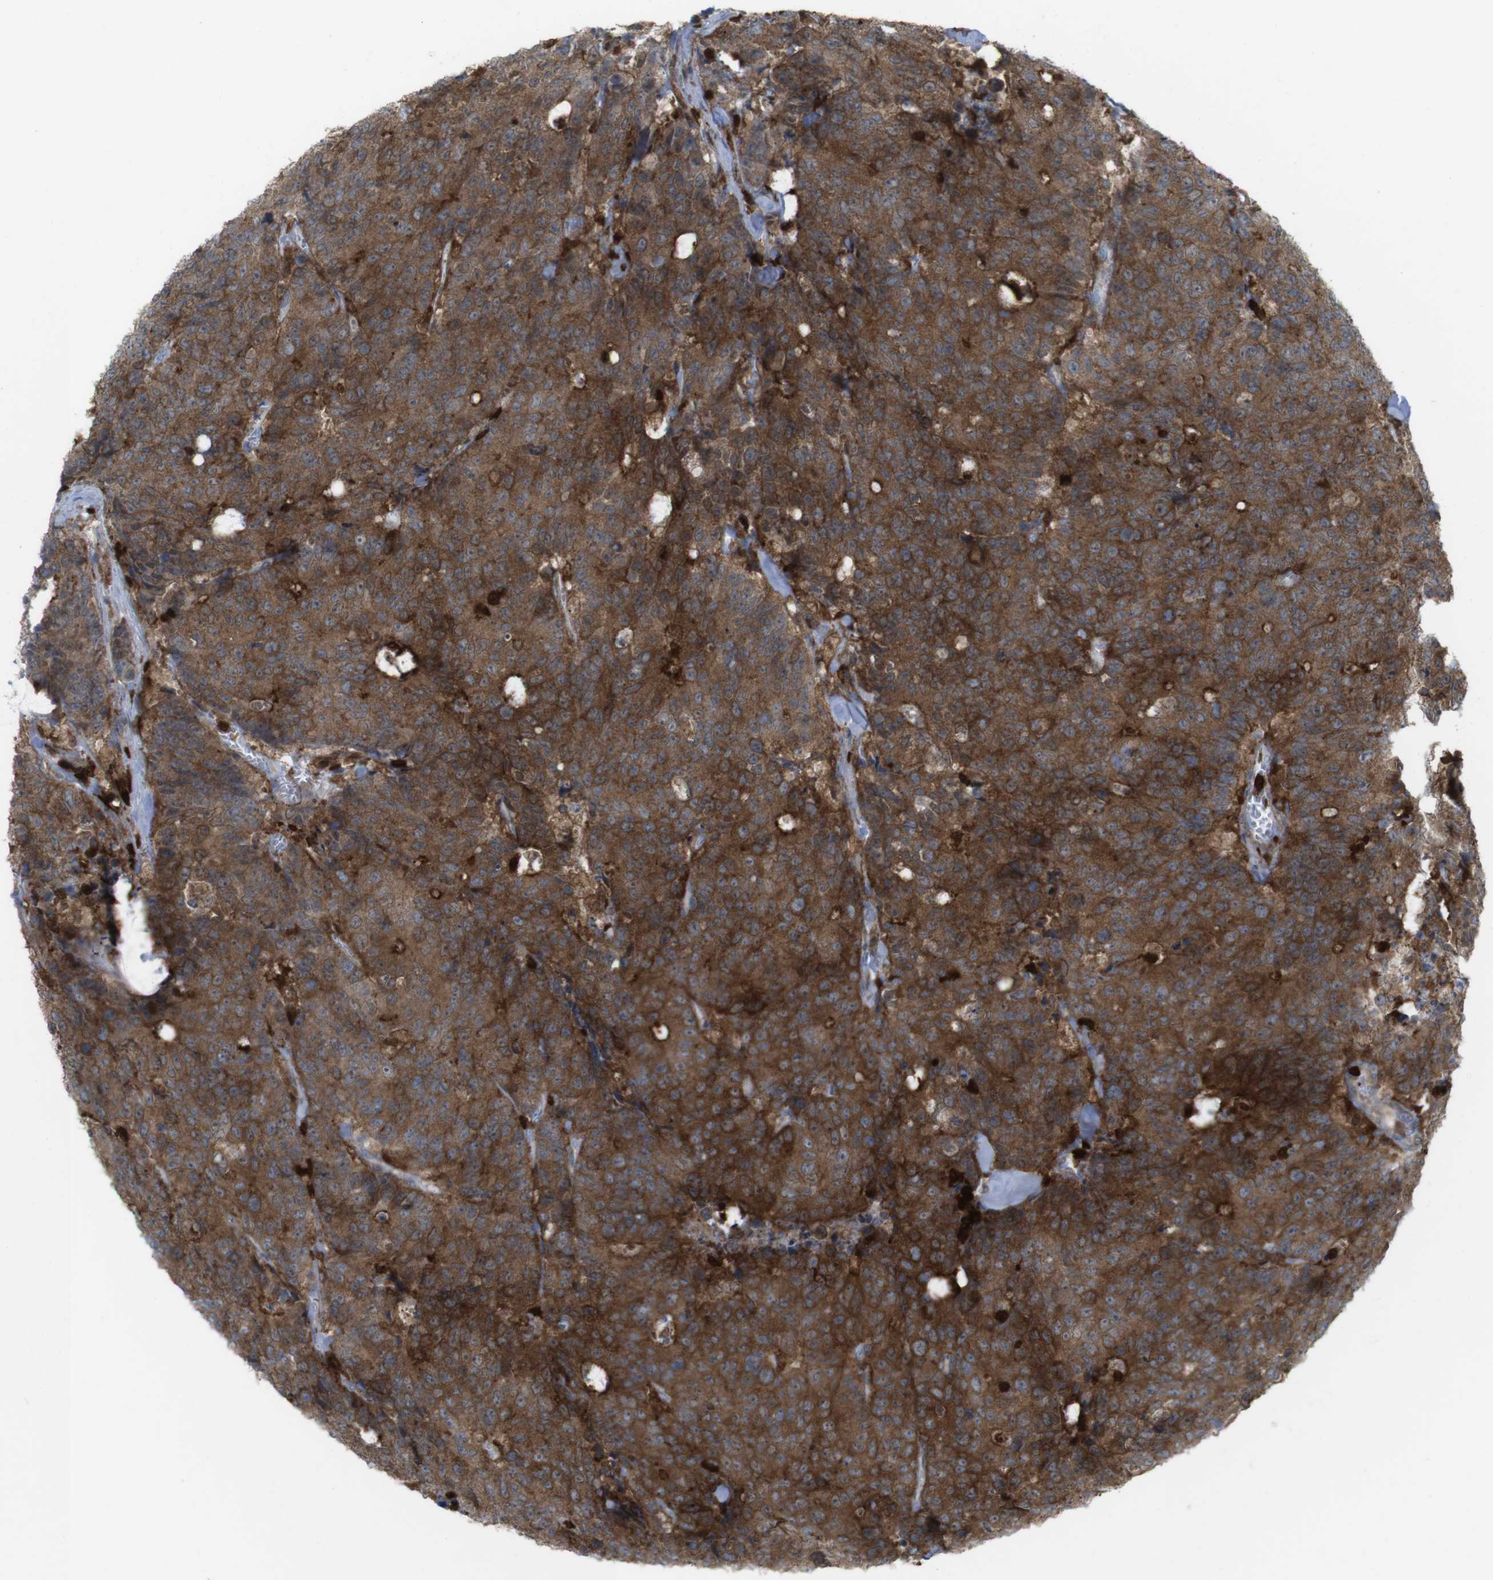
{"staining": {"intensity": "strong", "quantity": ">75%", "location": "cytoplasmic/membranous"}, "tissue": "colorectal cancer", "cell_type": "Tumor cells", "image_type": "cancer", "snomed": [{"axis": "morphology", "description": "Adenocarcinoma, NOS"}, {"axis": "topography", "description": "Colon"}], "caption": "Protein expression analysis of adenocarcinoma (colorectal) demonstrates strong cytoplasmic/membranous expression in approximately >75% of tumor cells.", "gene": "PRKCD", "patient": {"sex": "female", "age": 86}}